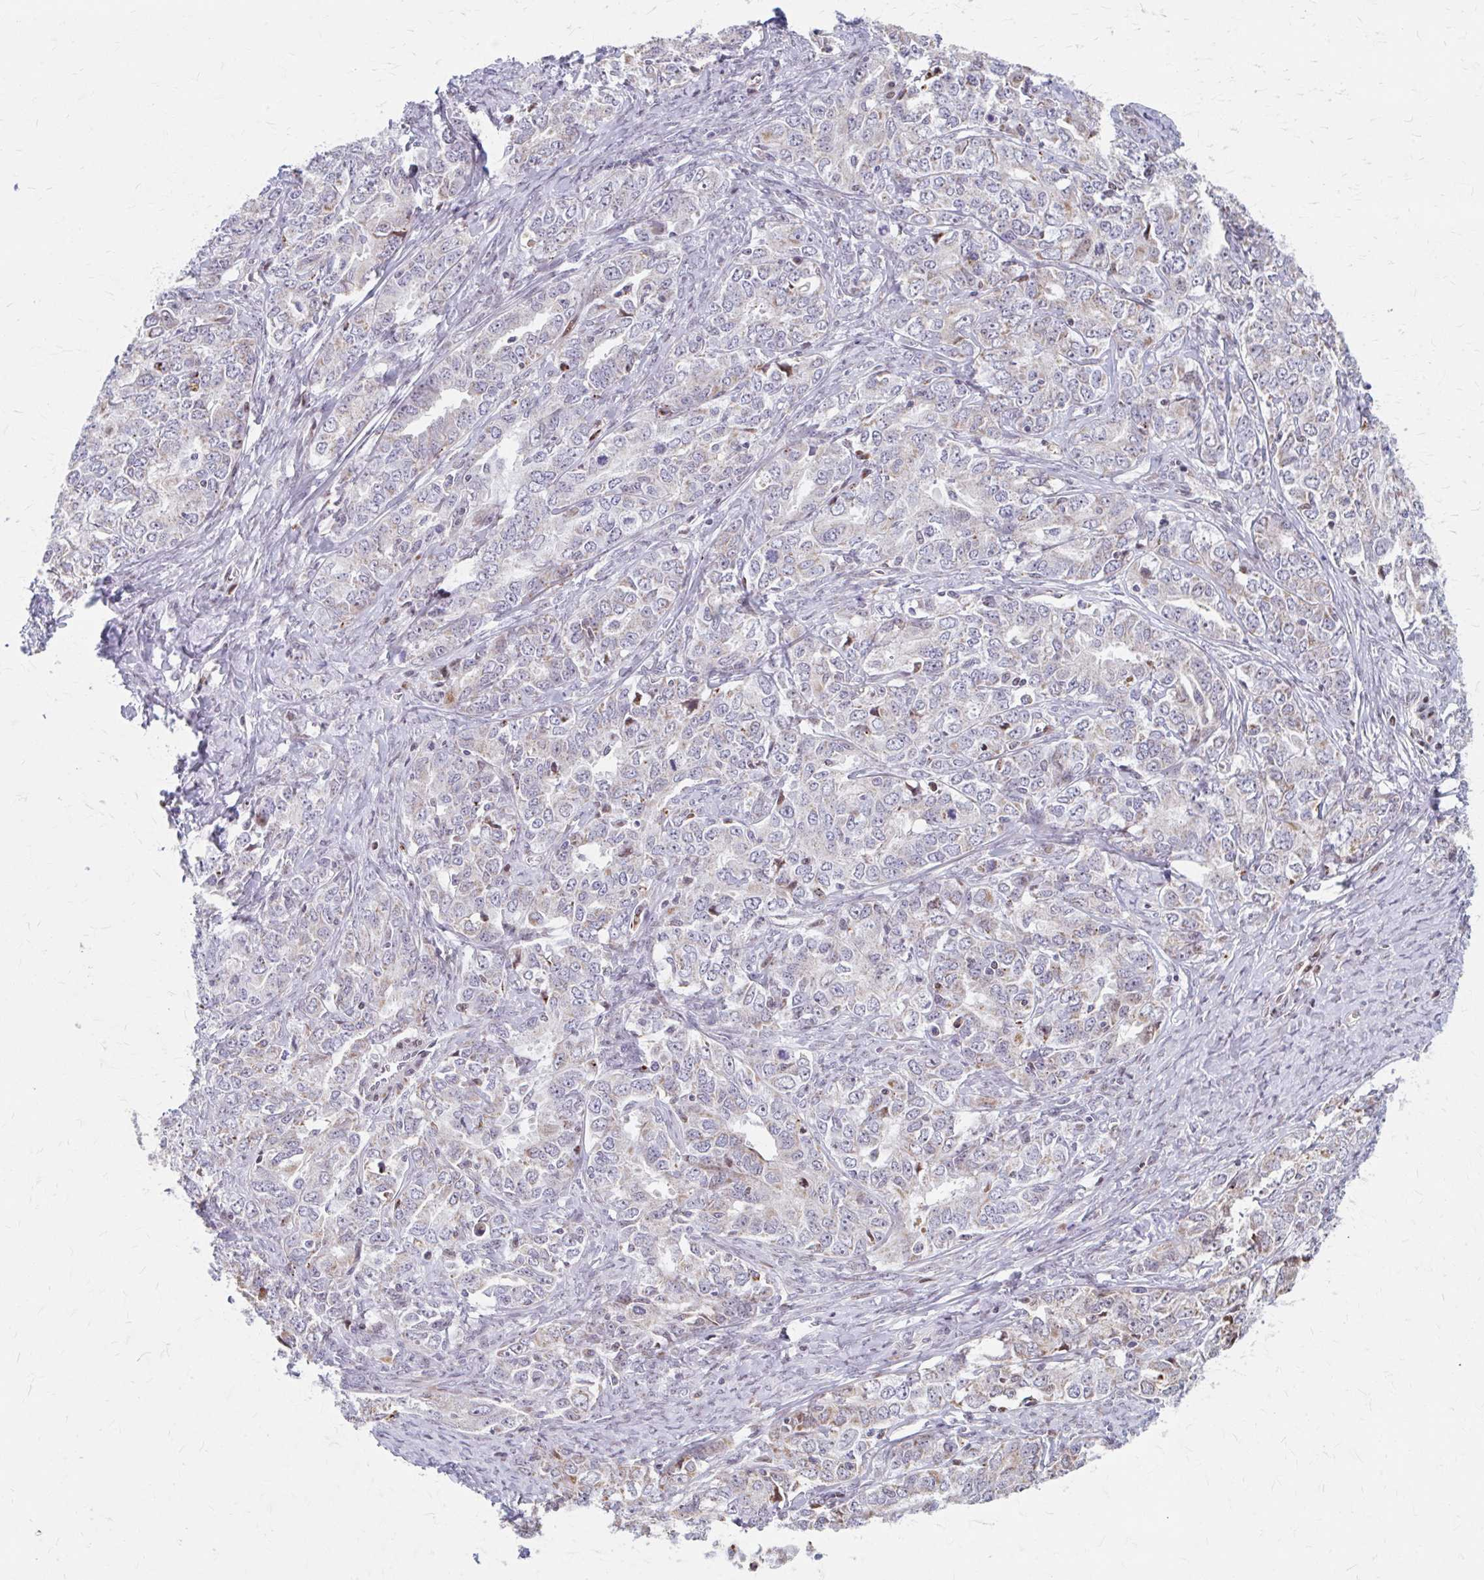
{"staining": {"intensity": "weak", "quantity": "25%-75%", "location": "cytoplasmic/membranous"}, "tissue": "ovarian cancer", "cell_type": "Tumor cells", "image_type": "cancer", "snomed": [{"axis": "morphology", "description": "Carcinoma, endometroid"}, {"axis": "topography", "description": "Ovary"}], "caption": "Immunohistochemical staining of endometroid carcinoma (ovarian) reveals low levels of weak cytoplasmic/membranous protein positivity in about 25%-75% of tumor cells. Immunohistochemistry stains the protein in brown and the nuclei are stained blue.", "gene": "BEAN1", "patient": {"sex": "female", "age": 62}}